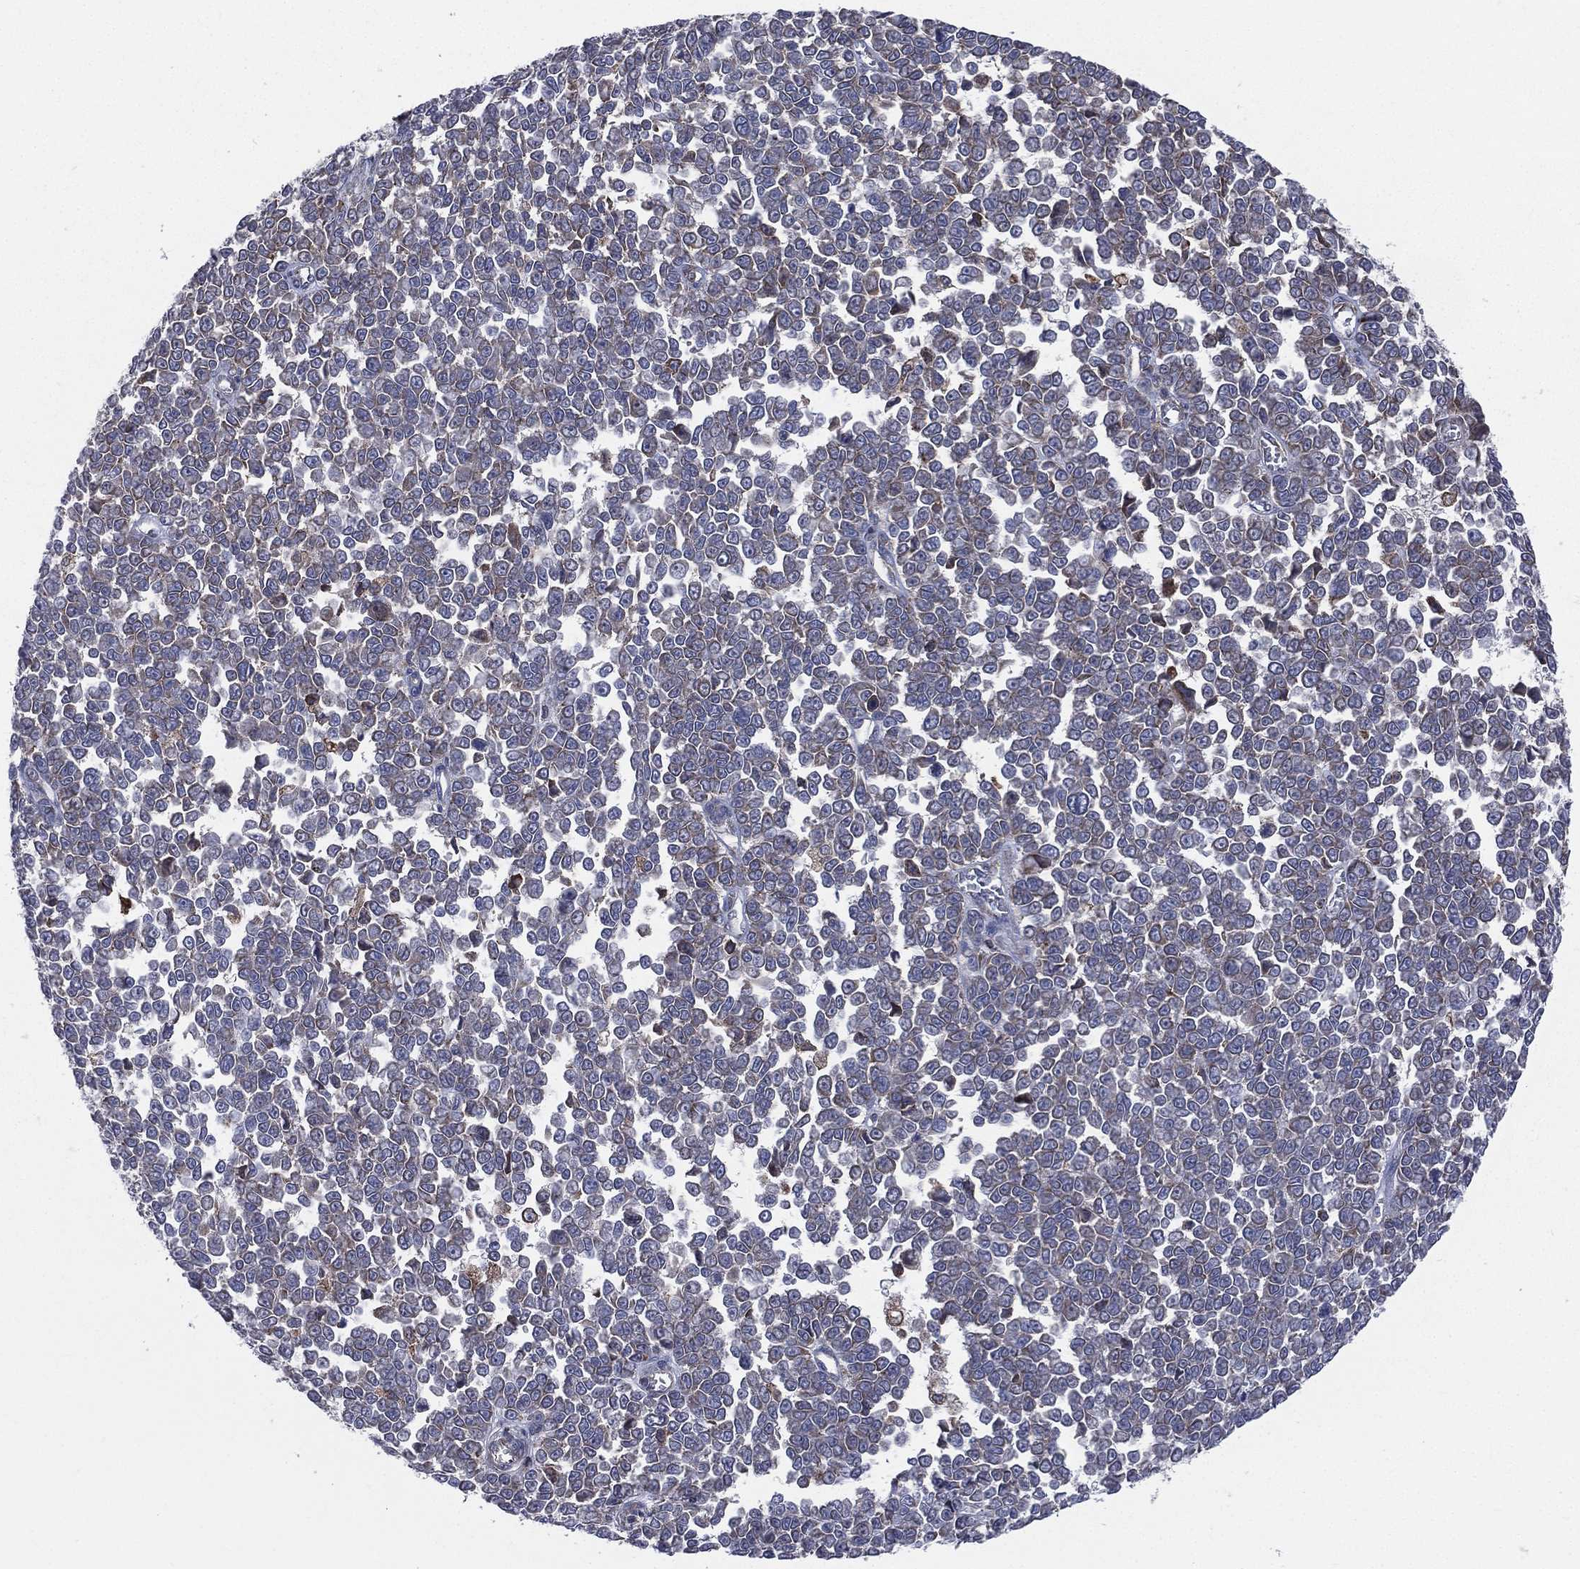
{"staining": {"intensity": "negative", "quantity": "none", "location": "none"}, "tissue": "melanoma", "cell_type": "Tumor cells", "image_type": "cancer", "snomed": [{"axis": "morphology", "description": "Malignant melanoma, NOS"}, {"axis": "topography", "description": "Skin"}], "caption": "A high-resolution image shows immunohistochemistry (IHC) staining of malignant melanoma, which exhibits no significant staining in tumor cells.", "gene": "CCDC159", "patient": {"sex": "female", "age": 95}}